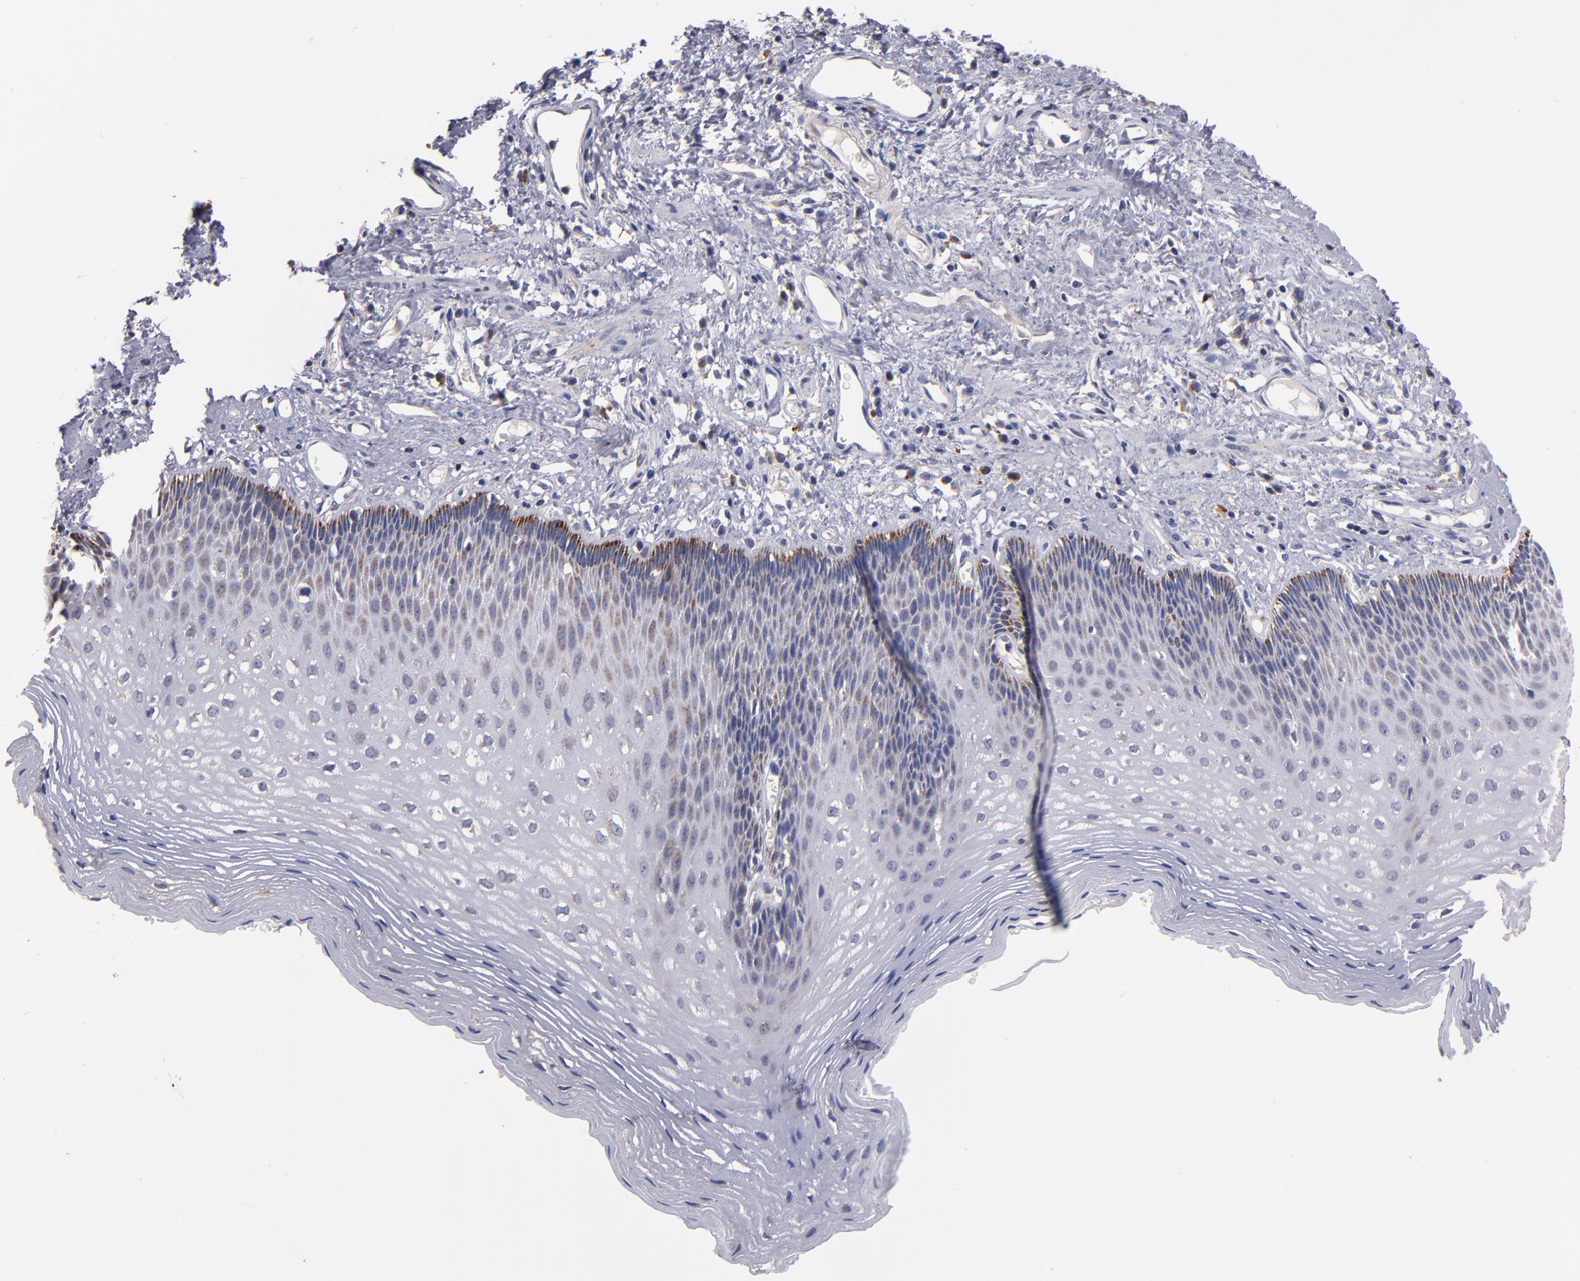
{"staining": {"intensity": "weak", "quantity": "<25%", "location": "cytoplasmic/membranous"}, "tissue": "esophagus", "cell_type": "Squamous epithelial cells", "image_type": "normal", "snomed": [{"axis": "morphology", "description": "Normal tissue, NOS"}, {"axis": "topography", "description": "Esophagus"}], "caption": "DAB (3,3'-diaminobenzidine) immunohistochemical staining of normal human esophagus shows no significant positivity in squamous epithelial cells.", "gene": "DIABLO", "patient": {"sex": "female", "age": 70}}